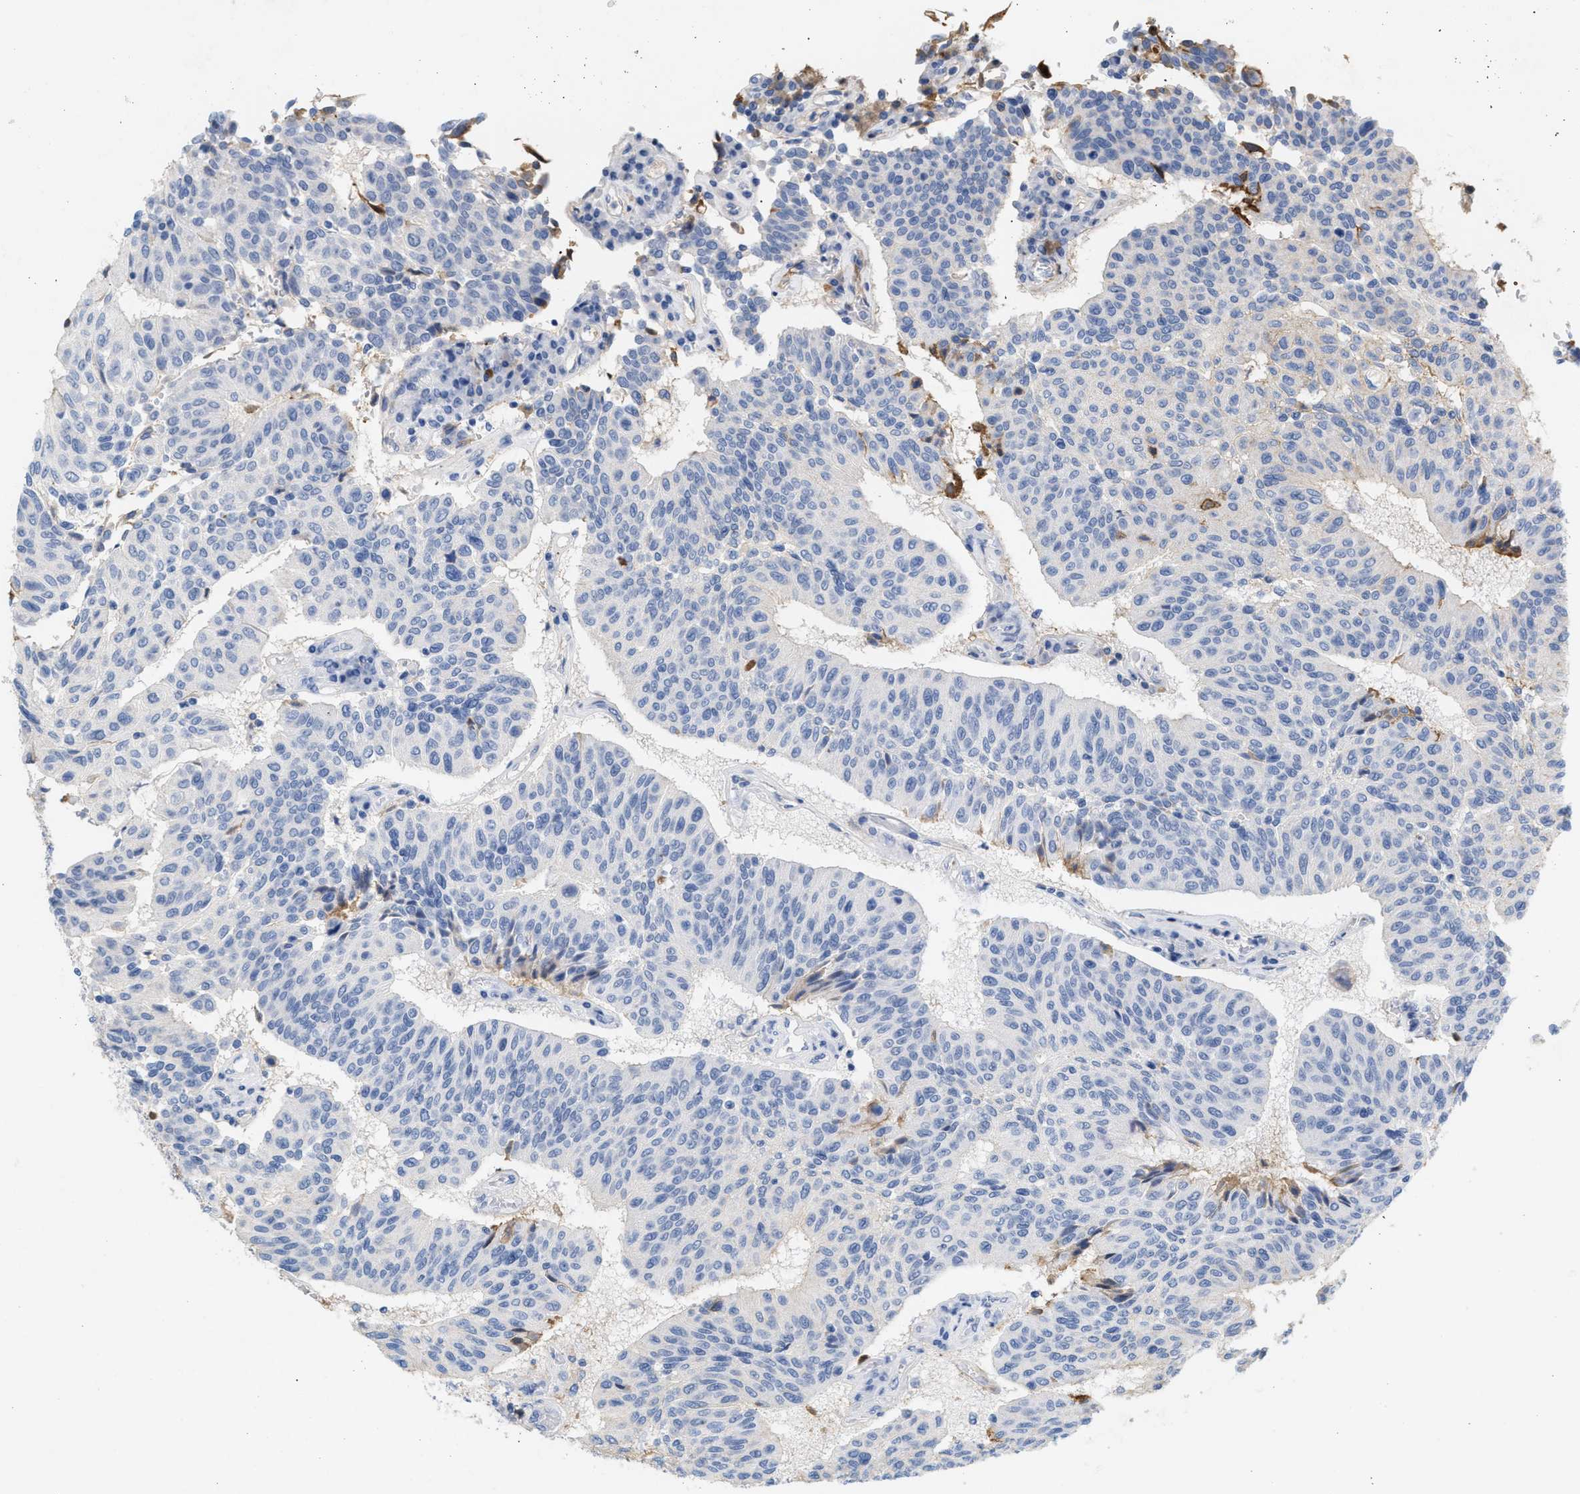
{"staining": {"intensity": "negative", "quantity": "none", "location": "none"}, "tissue": "urothelial cancer", "cell_type": "Tumor cells", "image_type": "cancer", "snomed": [{"axis": "morphology", "description": "Urothelial carcinoma, High grade"}, {"axis": "topography", "description": "Urinary bladder"}], "caption": "Tumor cells are negative for brown protein staining in urothelial cancer.", "gene": "APOH", "patient": {"sex": "male", "age": 66}}